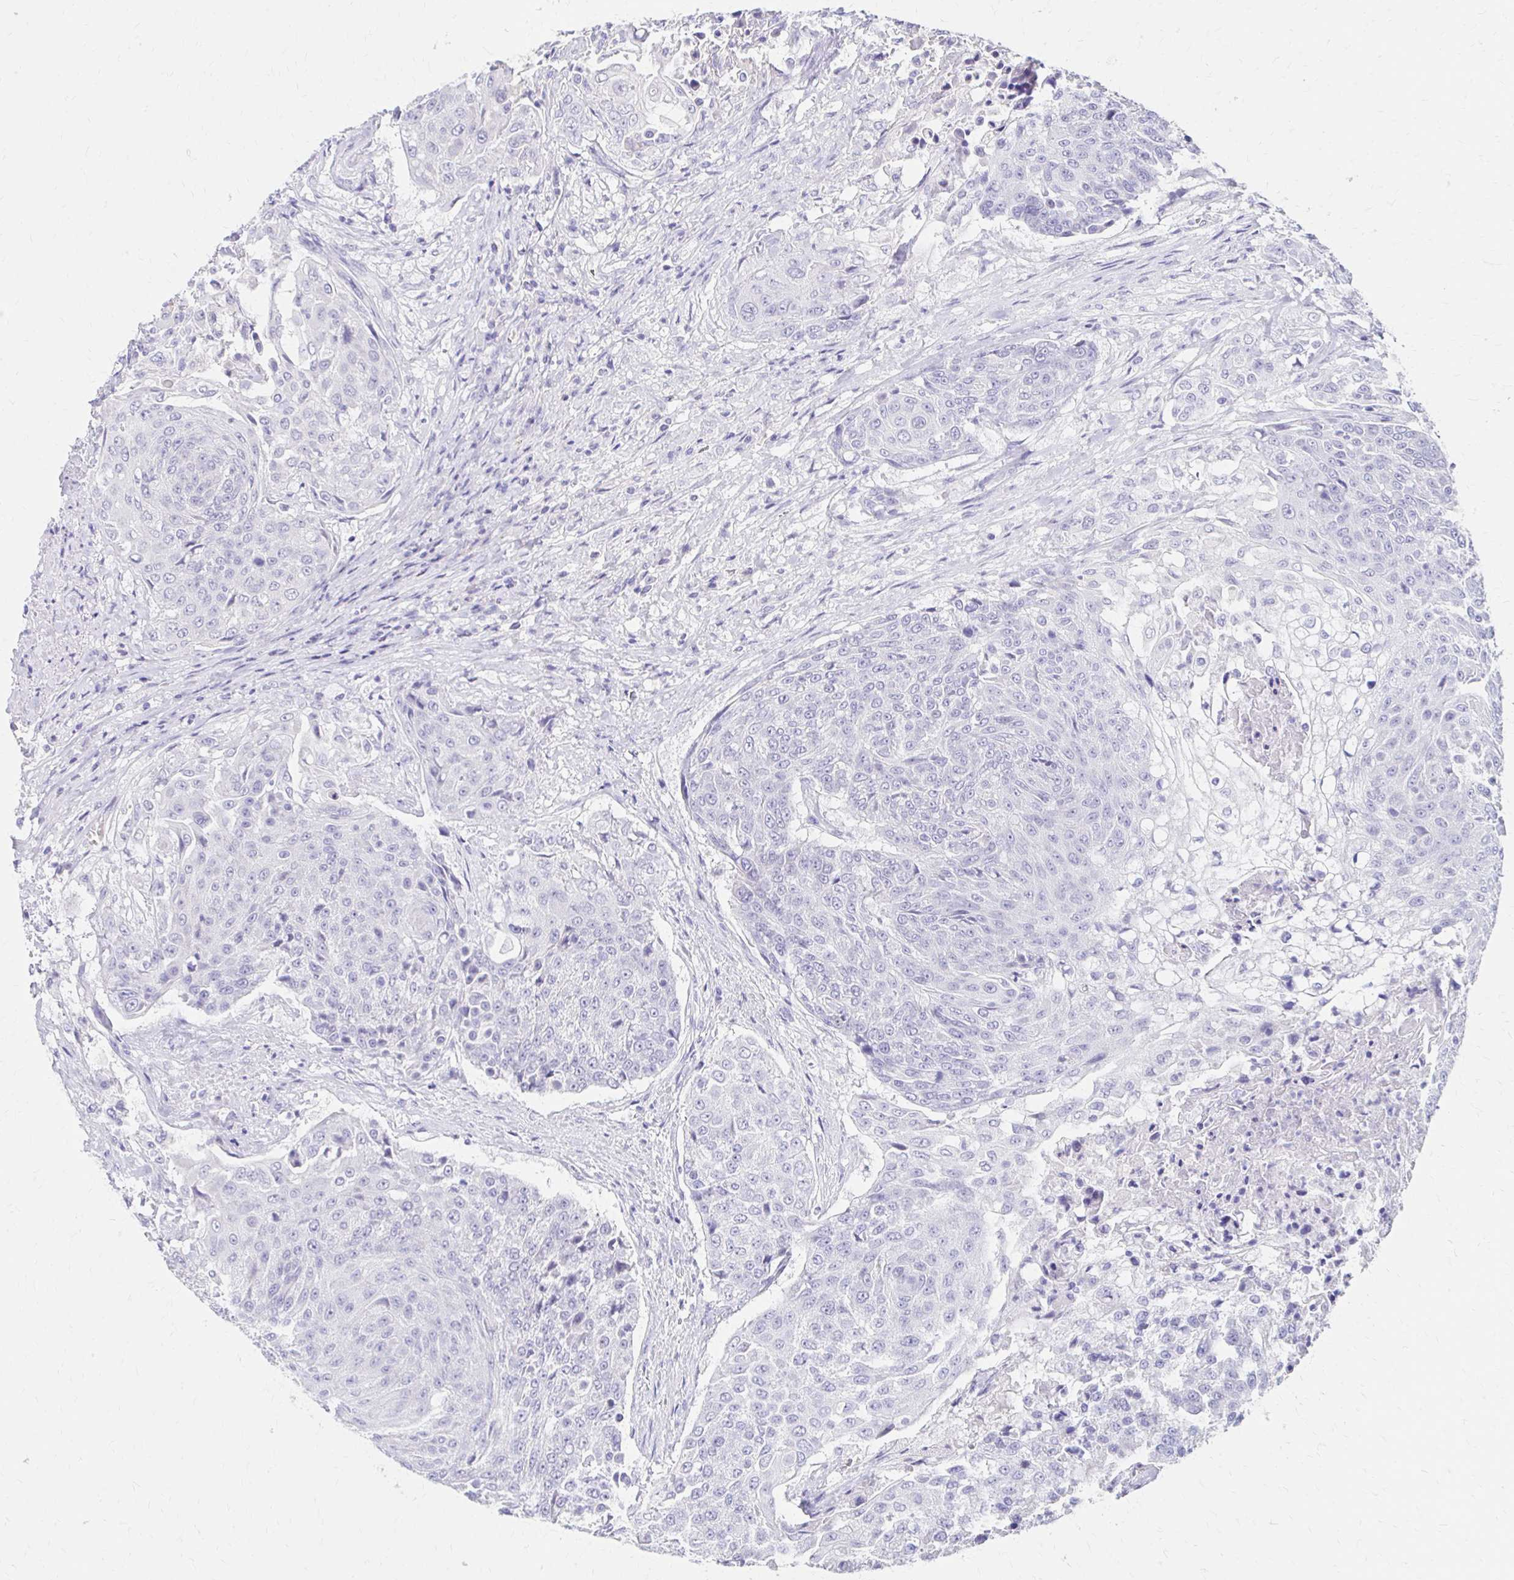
{"staining": {"intensity": "negative", "quantity": "none", "location": "none"}, "tissue": "urothelial cancer", "cell_type": "Tumor cells", "image_type": "cancer", "snomed": [{"axis": "morphology", "description": "Urothelial carcinoma, High grade"}, {"axis": "topography", "description": "Urinary bladder"}], "caption": "DAB immunohistochemical staining of human urothelial carcinoma (high-grade) displays no significant staining in tumor cells. (DAB (3,3'-diaminobenzidine) immunohistochemistry, high magnification).", "gene": "AZGP1", "patient": {"sex": "female", "age": 63}}